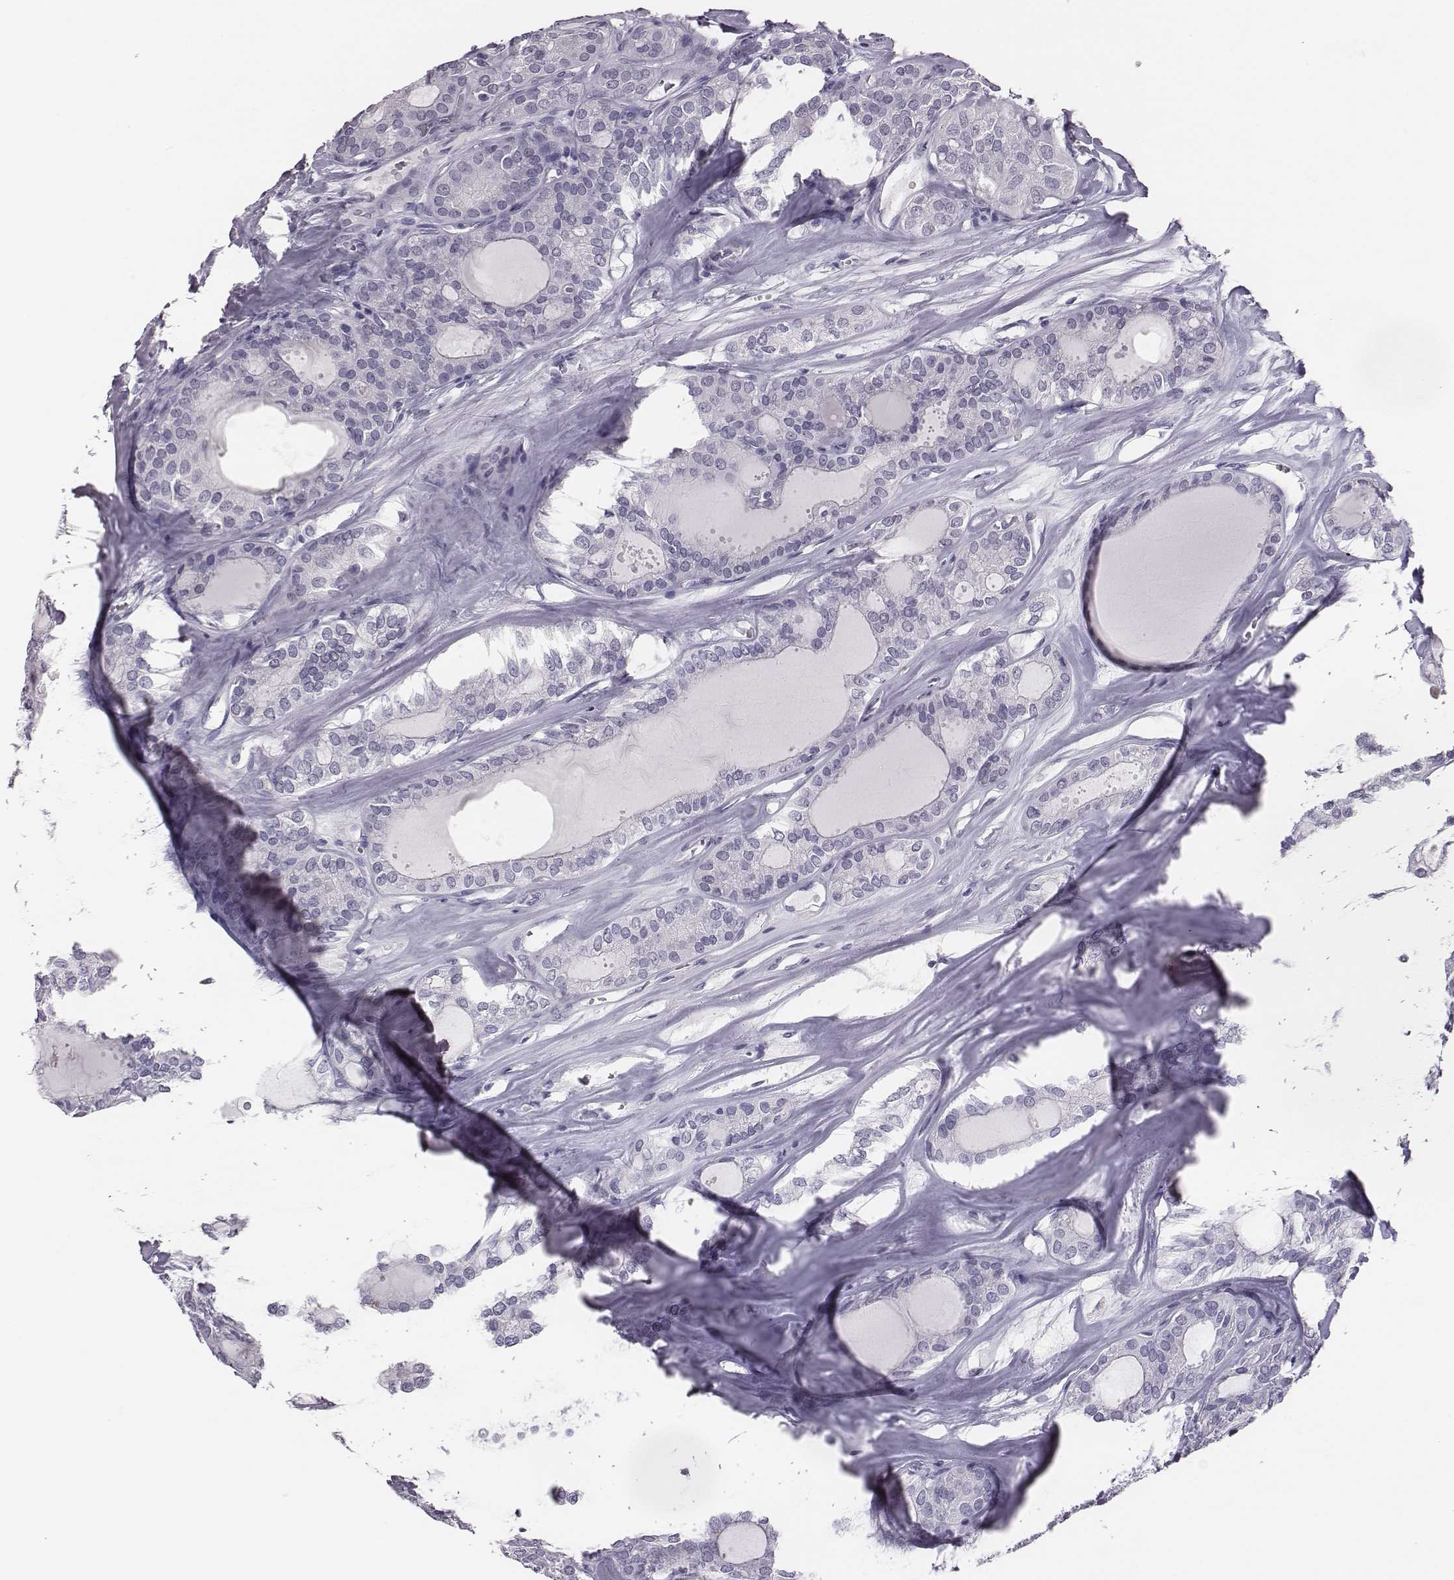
{"staining": {"intensity": "negative", "quantity": "none", "location": "none"}, "tissue": "thyroid cancer", "cell_type": "Tumor cells", "image_type": "cancer", "snomed": [{"axis": "morphology", "description": "Follicular adenoma carcinoma, NOS"}, {"axis": "topography", "description": "Thyroid gland"}], "caption": "DAB immunohistochemical staining of human thyroid follicular adenoma carcinoma shows no significant expression in tumor cells.", "gene": "ACOD1", "patient": {"sex": "male", "age": 75}}